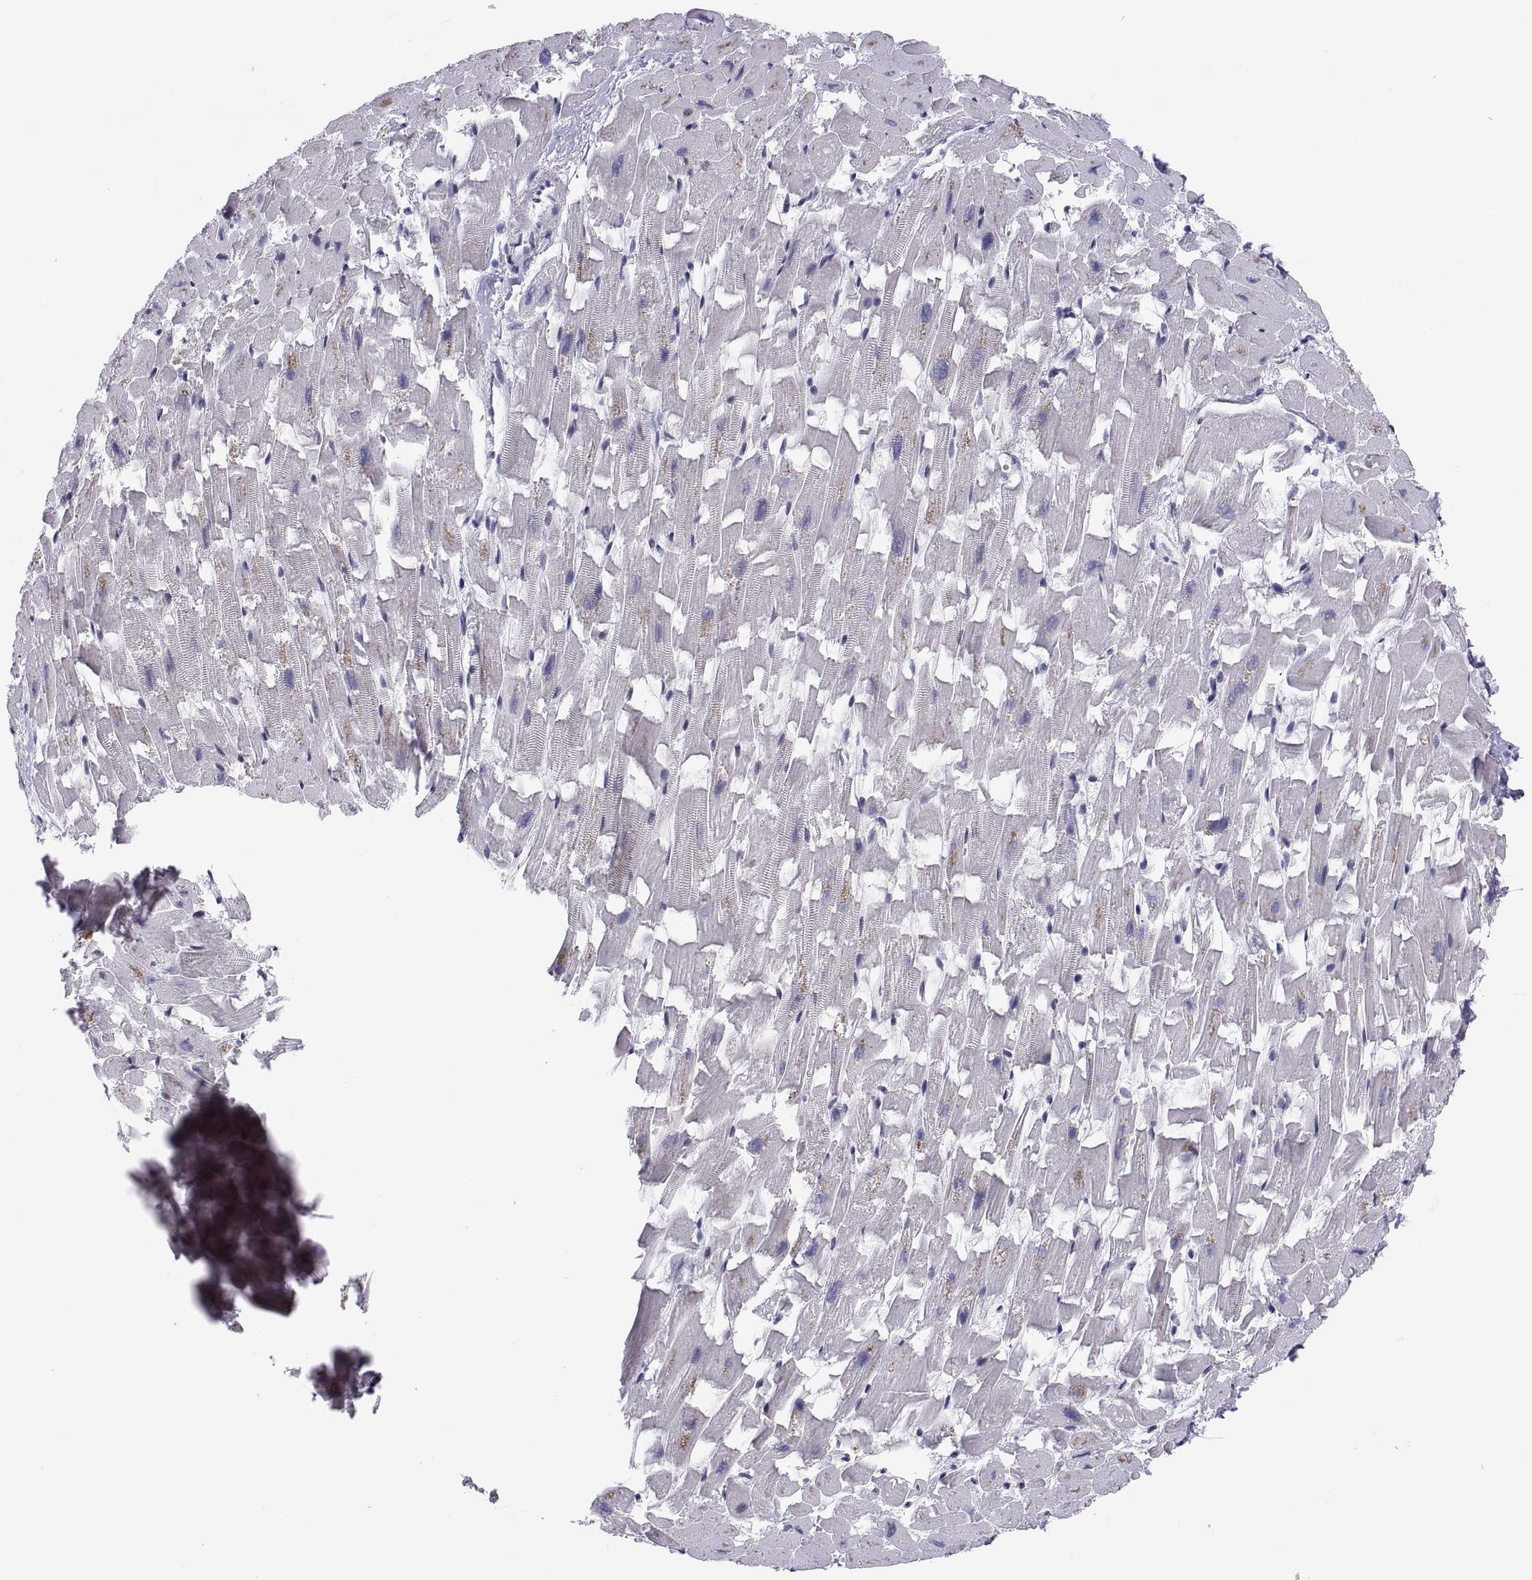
{"staining": {"intensity": "weak", "quantity": "<25%", "location": "cytoplasmic/membranous"}, "tissue": "heart muscle", "cell_type": "Cardiomyocytes", "image_type": "normal", "snomed": [{"axis": "morphology", "description": "Normal tissue, NOS"}, {"axis": "topography", "description": "Heart"}], "caption": "High magnification brightfield microscopy of benign heart muscle stained with DAB (brown) and counterstained with hematoxylin (blue): cardiomyocytes show no significant staining. (DAB immunohistochemistry (IHC) visualized using brightfield microscopy, high magnification).", "gene": "CHCT1", "patient": {"sex": "female", "age": 64}}